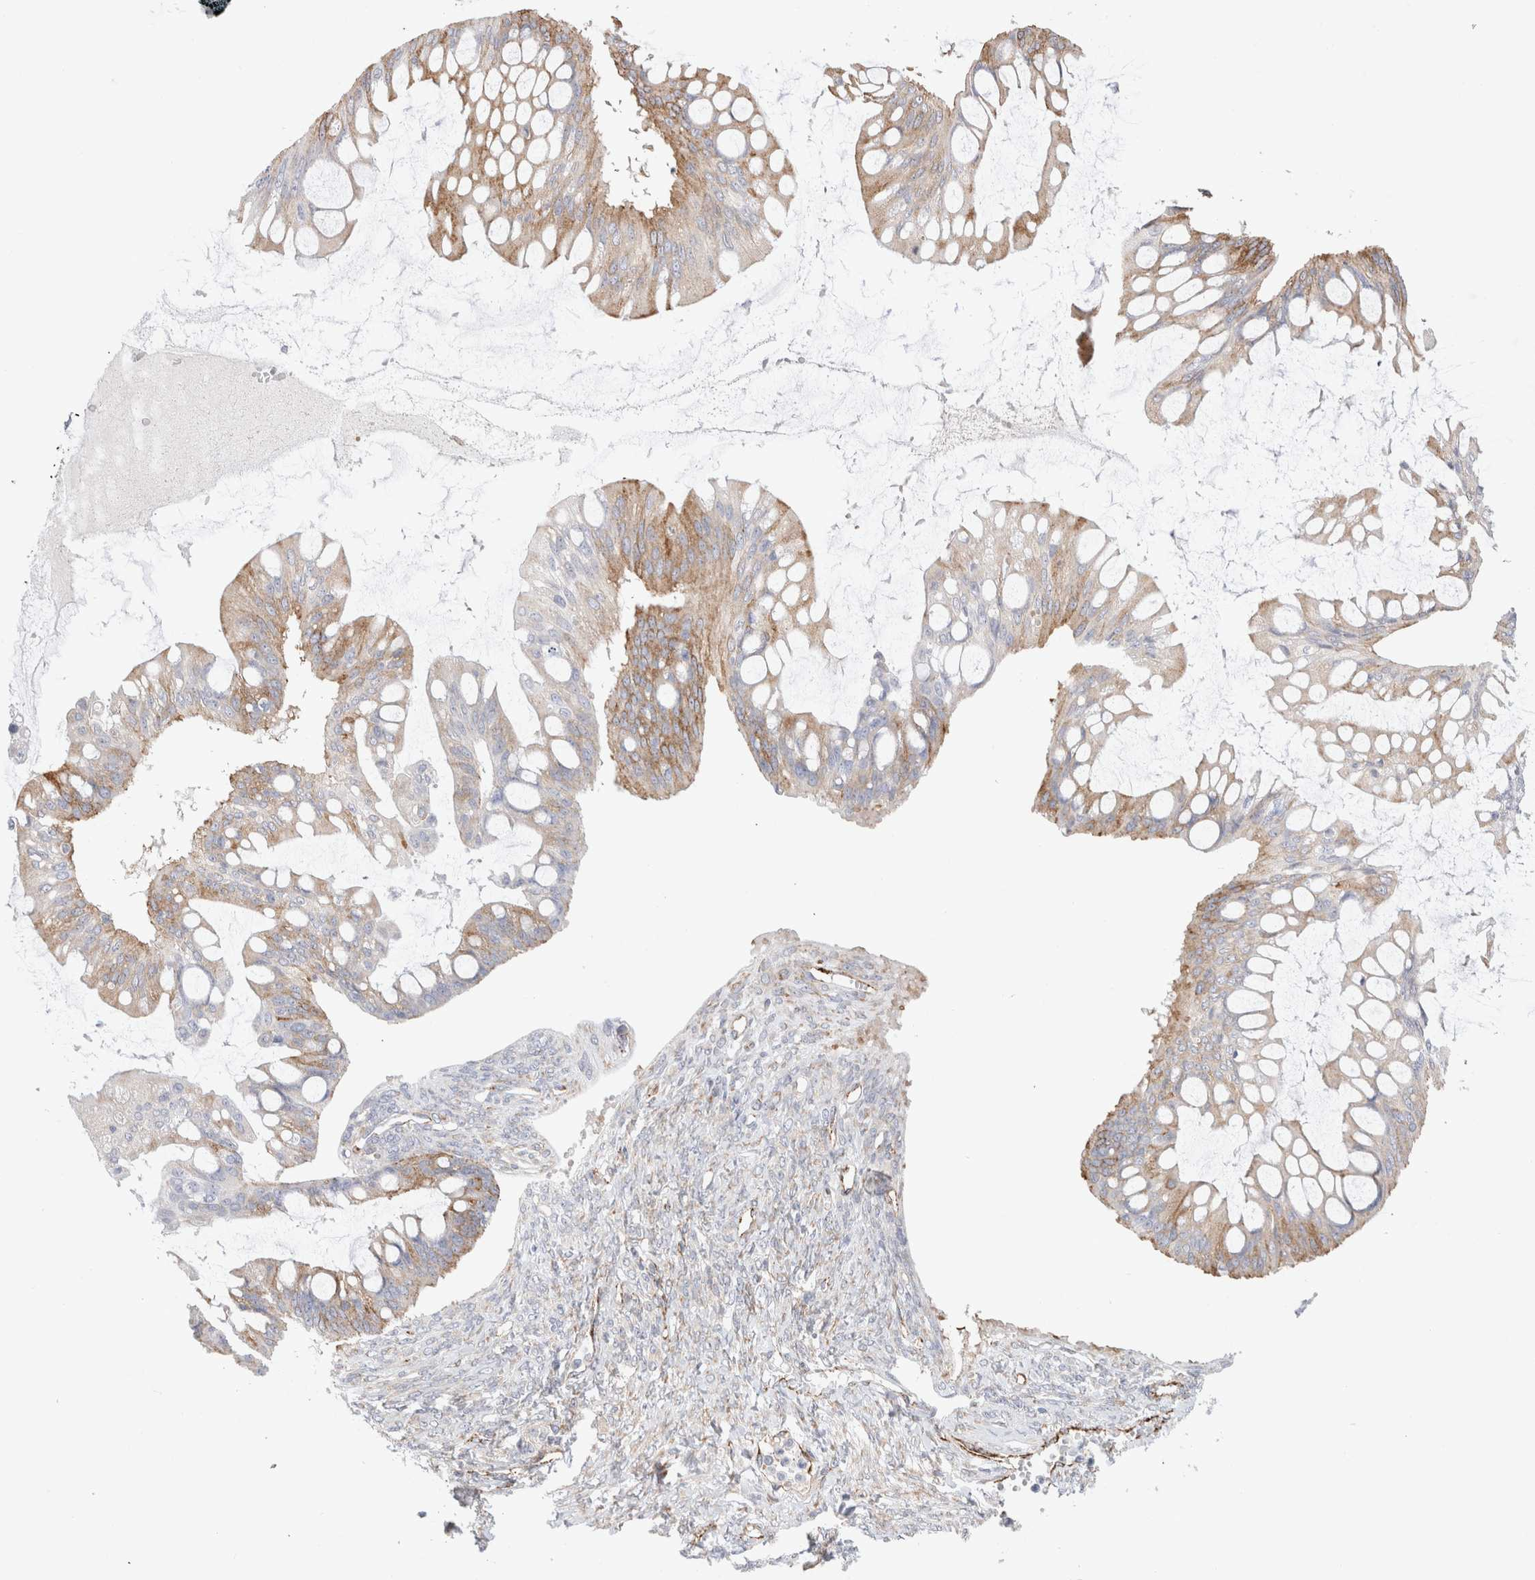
{"staining": {"intensity": "weak", "quantity": ">75%", "location": "cytoplasmic/membranous"}, "tissue": "ovarian cancer", "cell_type": "Tumor cells", "image_type": "cancer", "snomed": [{"axis": "morphology", "description": "Cystadenocarcinoma, mucinous, NOS"}, {"axis": "topography", "description": "Ovary"}], "caption": "About >75% of tumor cells in human ovarian cancer demonstrate weak cytoplasmic/membranous protein positivity as visualized by brown immunohistochemical staining.", "gene": "CNPY4", "patient": {"sex": "female", "age": 73}}